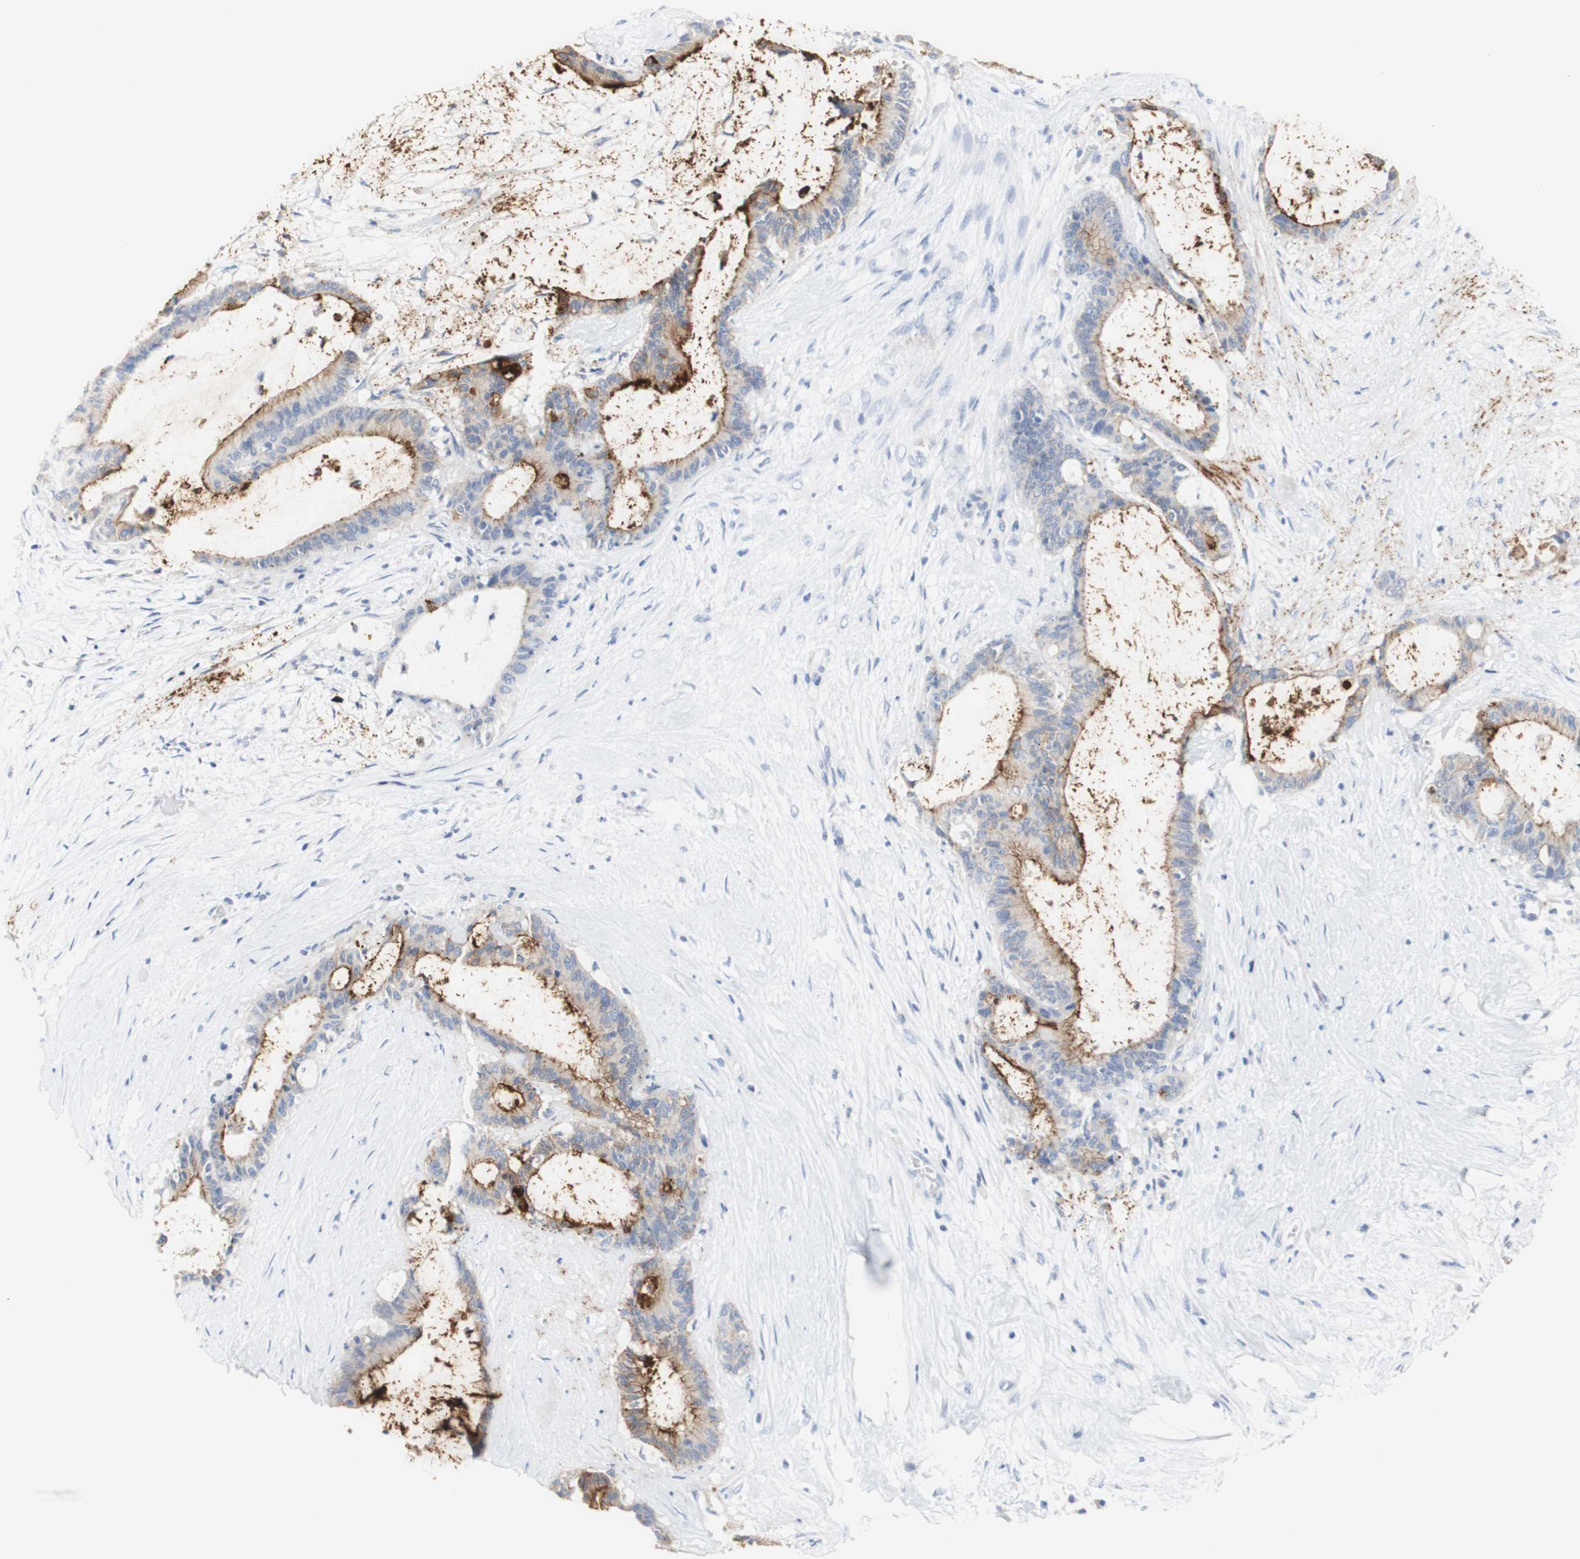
{"staining": {"intensity": "moderate", "quantity": ">75%", "location": "cytoplasmic/membranous"}, "tissue": "liver cancer", "cell_type": "Tumor cells", "image_type": "cancer", "snomed": [{"axis": "morphology", "description": "Cholangiocarcinoma"}, {"axis": "topography", "description": "Liver"}], "caption": "A brown stain labels moderate cytoplasmic/membranous expression of a protein in cholangiocarcinoma (liver) tumor cells.", "gene": "DSC2", "patient": {"sex": "female", "age": 73}}